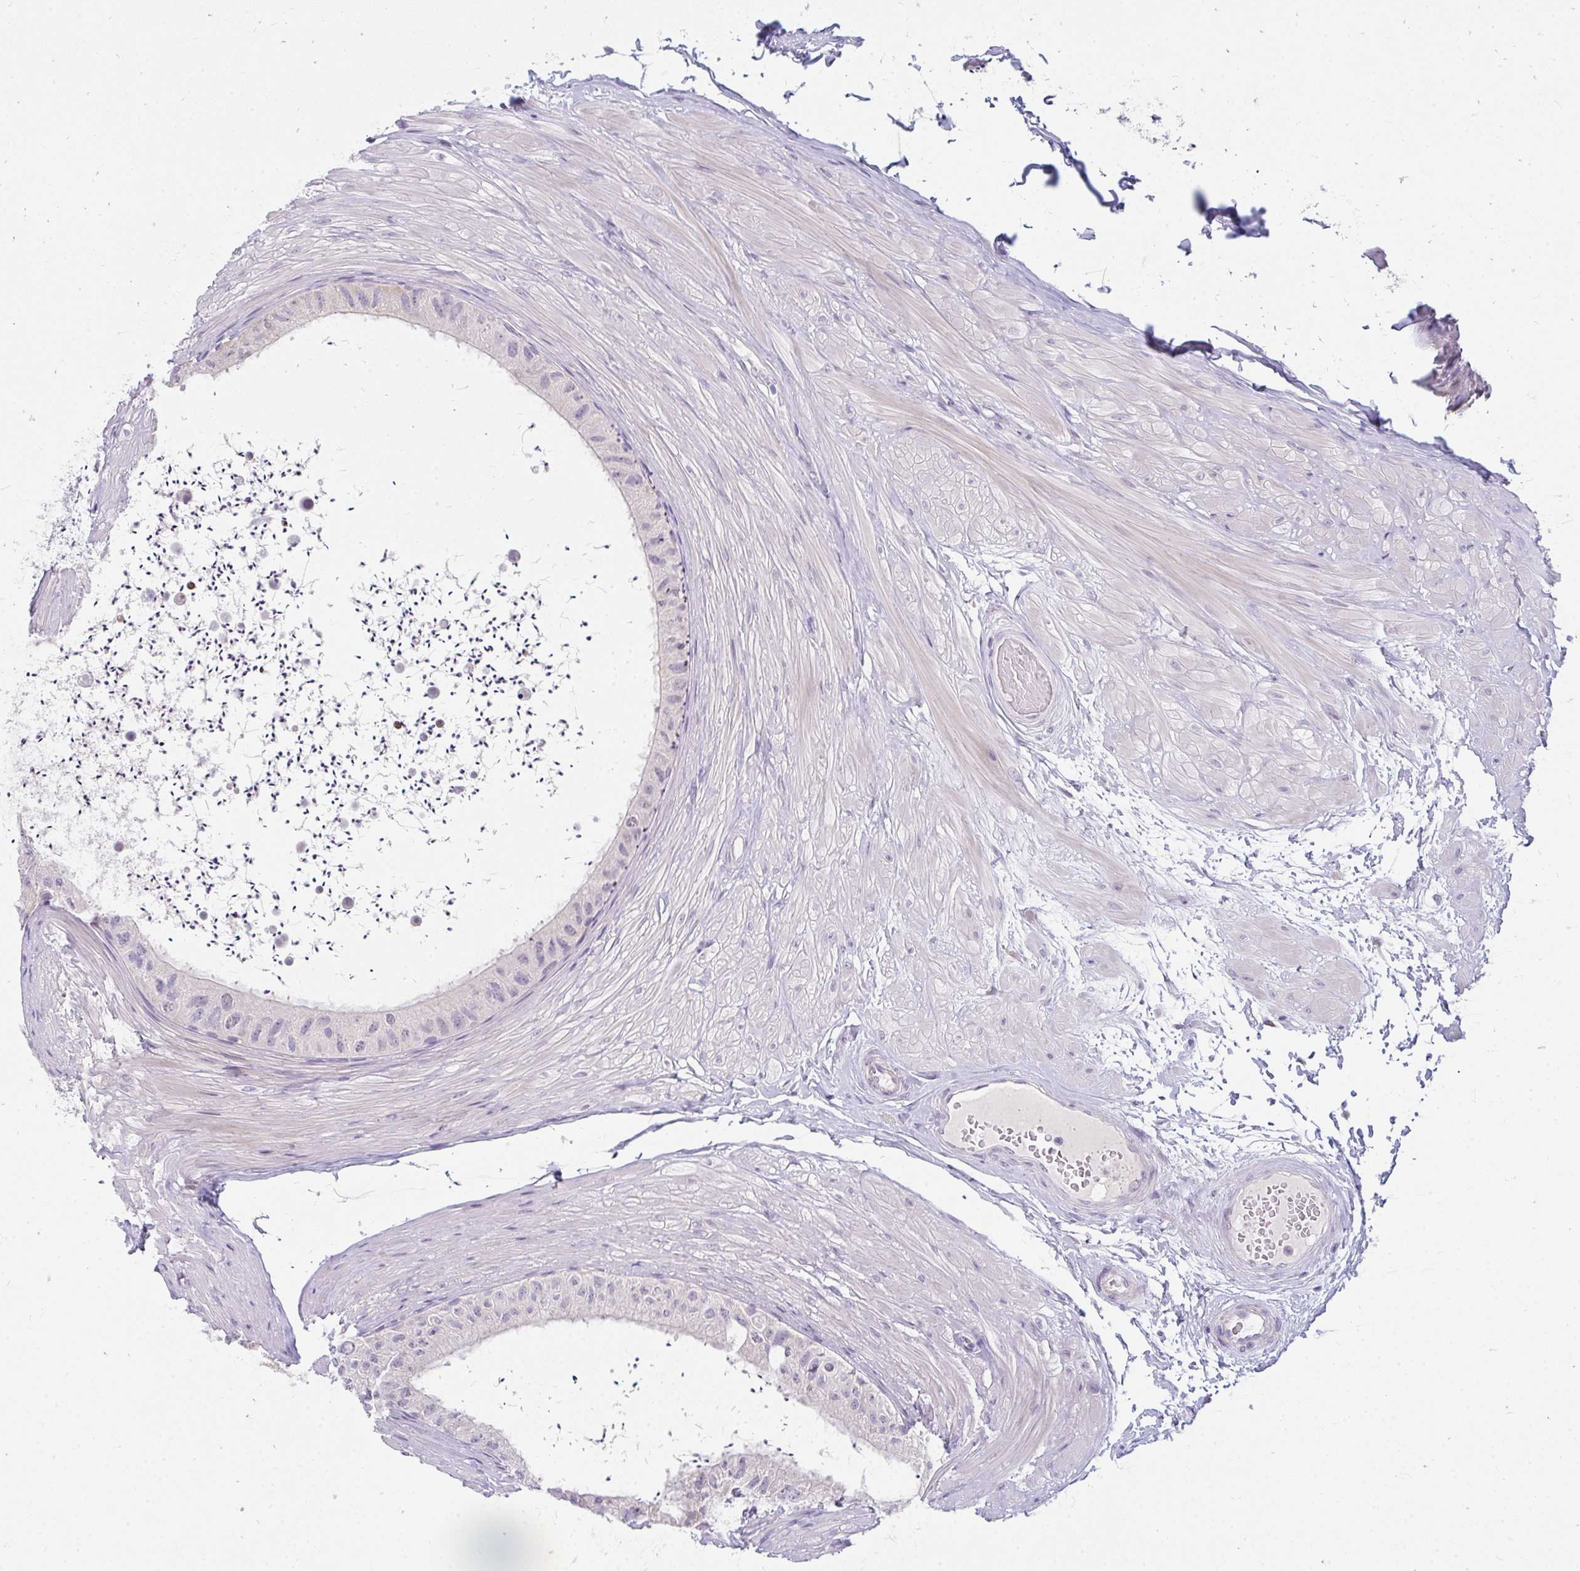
{"staining": {"intensity": "negative", "quantity": "none", "location": "none"}, "tissue": "epididymis", "cell_type": "Glandular cells", "image_type": "normal", "snomed": [{"axis": "morphology", "description": "Normal tissue, NOS"}, {"axis": "topography", "description": "Epididymis"}, {"axis": "topography", "description": "Peripheral nerve tissue"}], "caption": "High power microscopy image of an IHC photomicrograph of normal epididymis, revealing no significant staining in glandular cells. (IHC, brightfield microscopy, high magnification).", "gene": "PPP1R3G", "patient": {"sex": "male", "age": 32}}